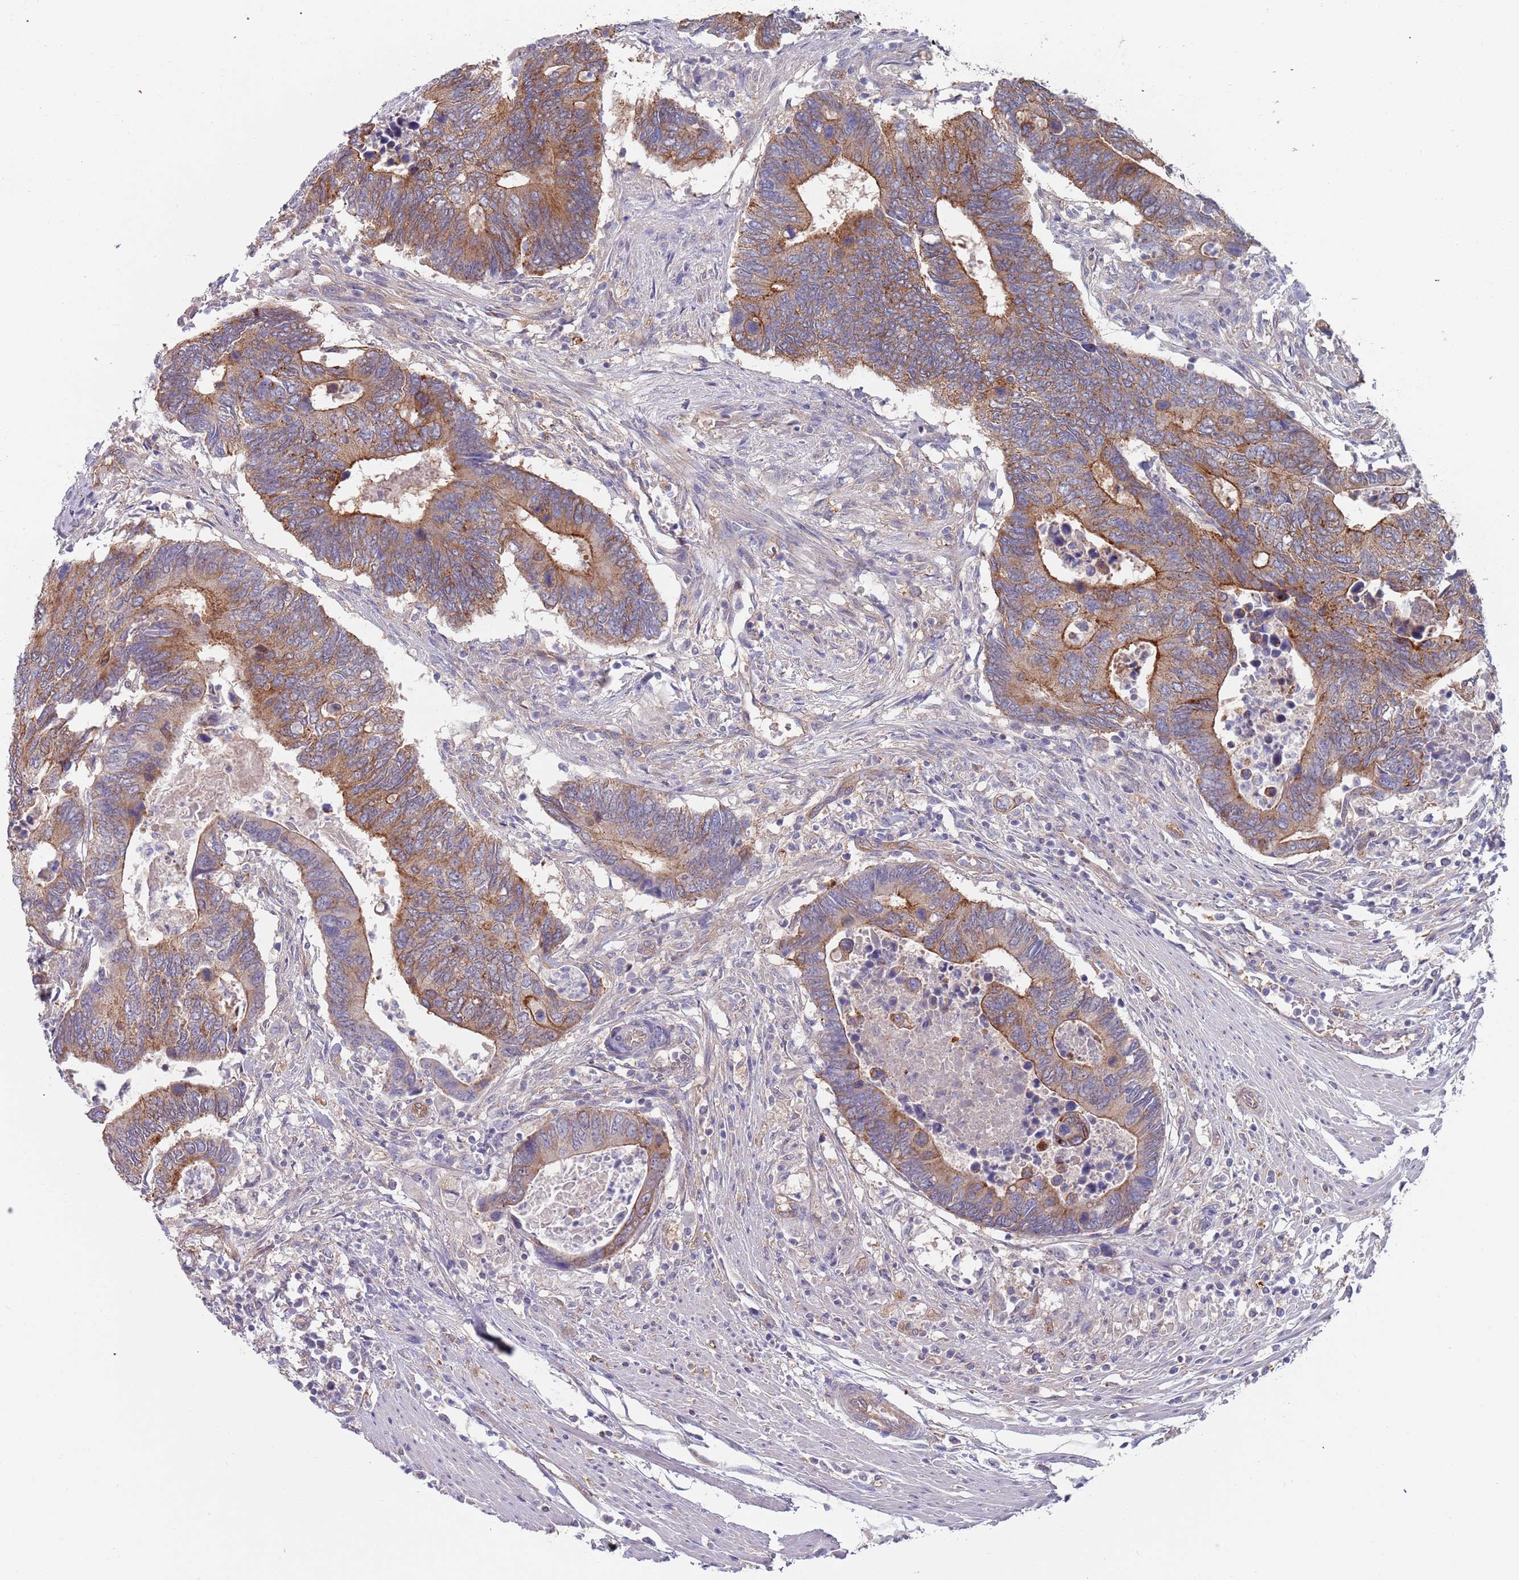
{"staining": {"intensity": "moderate", "quantity": ">75%", "location": "cytoplasmic/membranous"}, "tissue": "colorectal cancer", "cell_type": "Tumor cells", "image_type": "cancer", "snomed": [{"axis": "morphology", "description": "Adenocarcinoma, NOS"}, {"axis": "topography", "description": "Colon"}], "caption": "This histopathology image displays immunohistochemistry (IHC) staining of colorectal cancer (adenocarcinoma), with medium moderate cytoplasmic/membranous expression in about >75% of tumor cells.", "gene": "APPL2", "patient": {"sex": "male", "age": 87}}